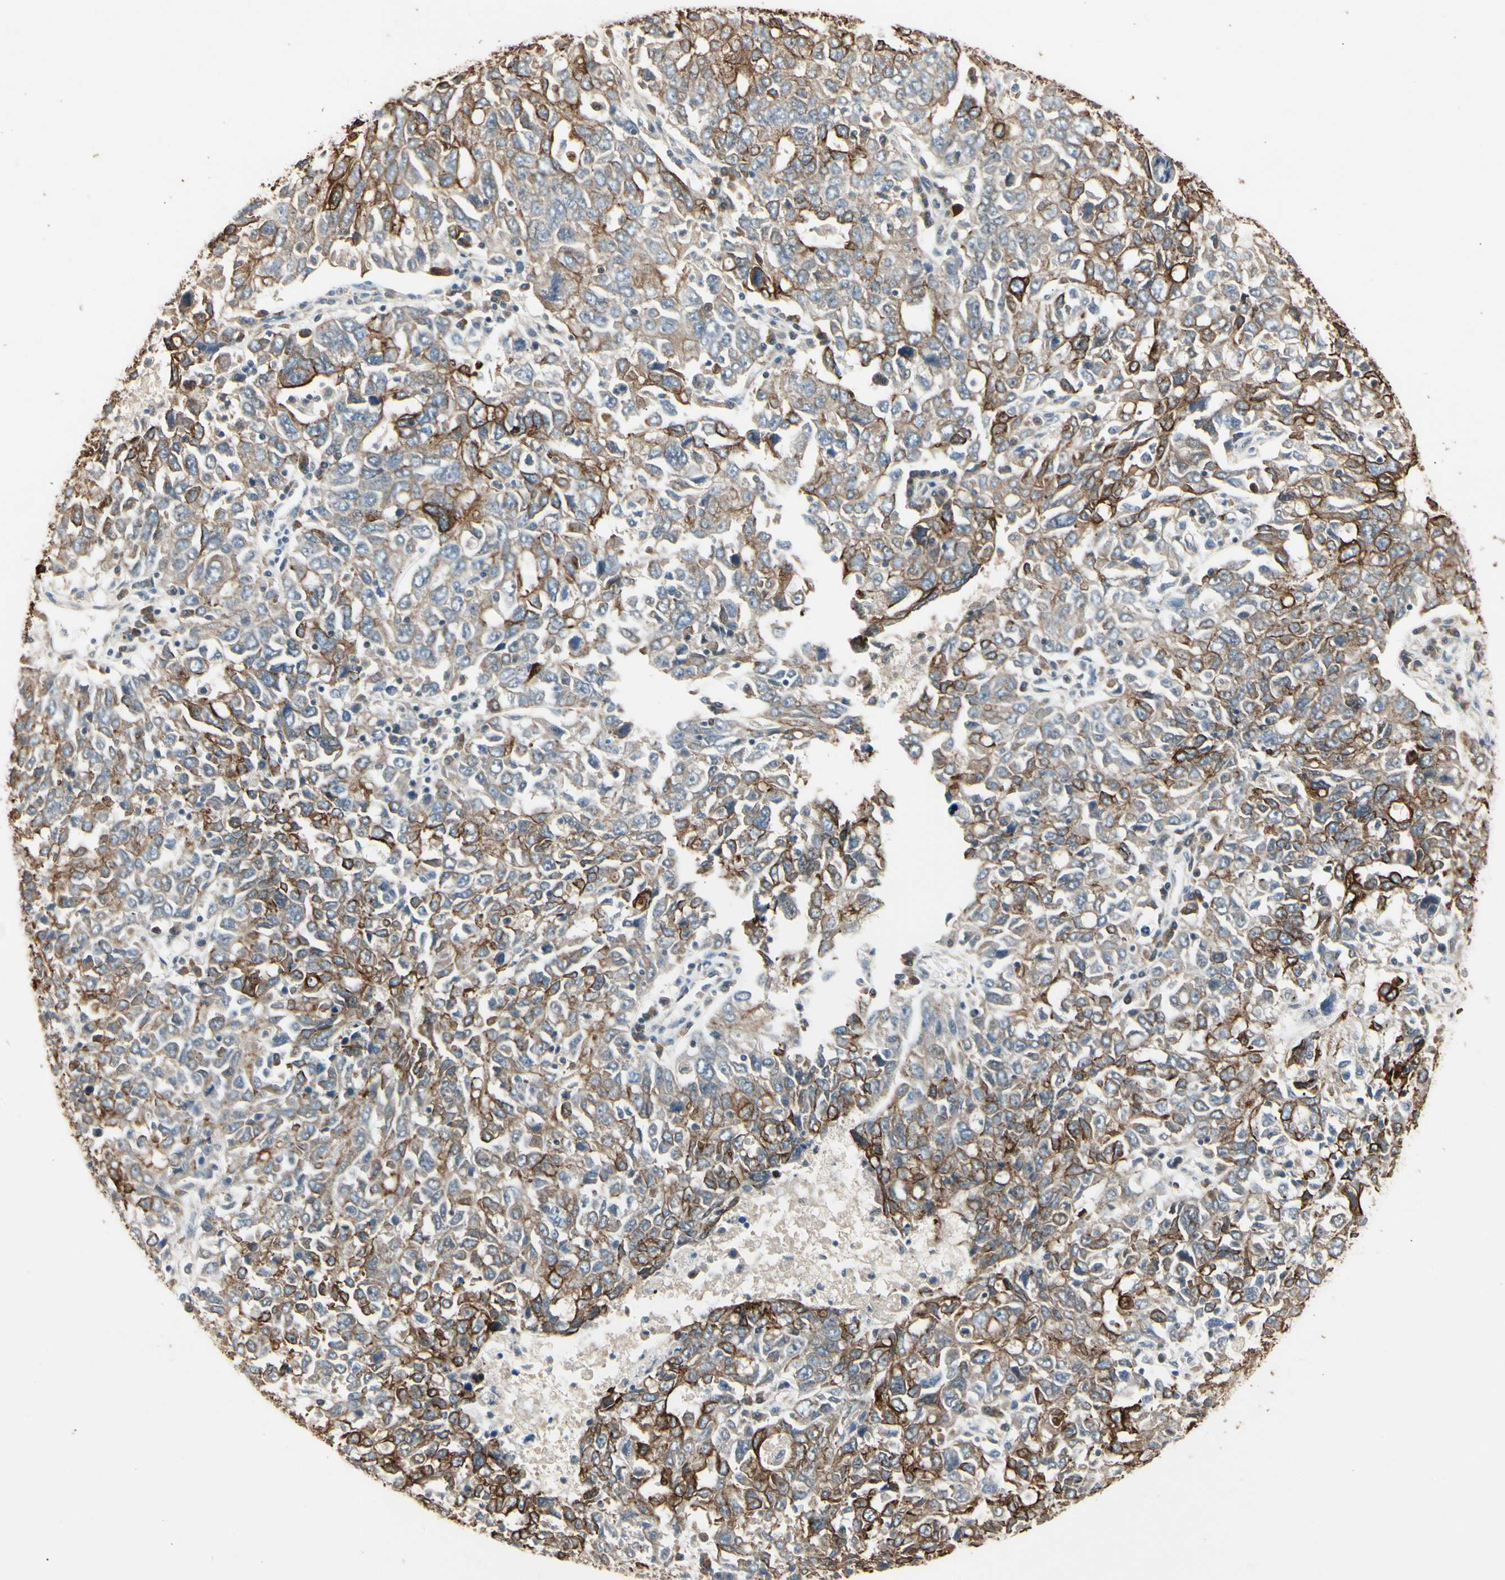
{"staining": {"intensity": "strong", "quantity": ">75%", "location": "cytoplasmic/membranous"}, "tissue": "ovarian cancer", "cell_type": "Tumor cells", "image_type": "cancer", "snomed": [{"axis": "morphology", "description": "Carcinoma, endometroid"}, {"axis": "topography", "description": "Ovary"}], "caption": "Ovarian cancer (endometroid carcinoma) was stained to show a protein in brown. There is high levels of strong cytoplasmic/membranous staining in approximately >75% of tumor cells.", "gene": "SKIL", "patient": {"sex": "female", "age": 62}}